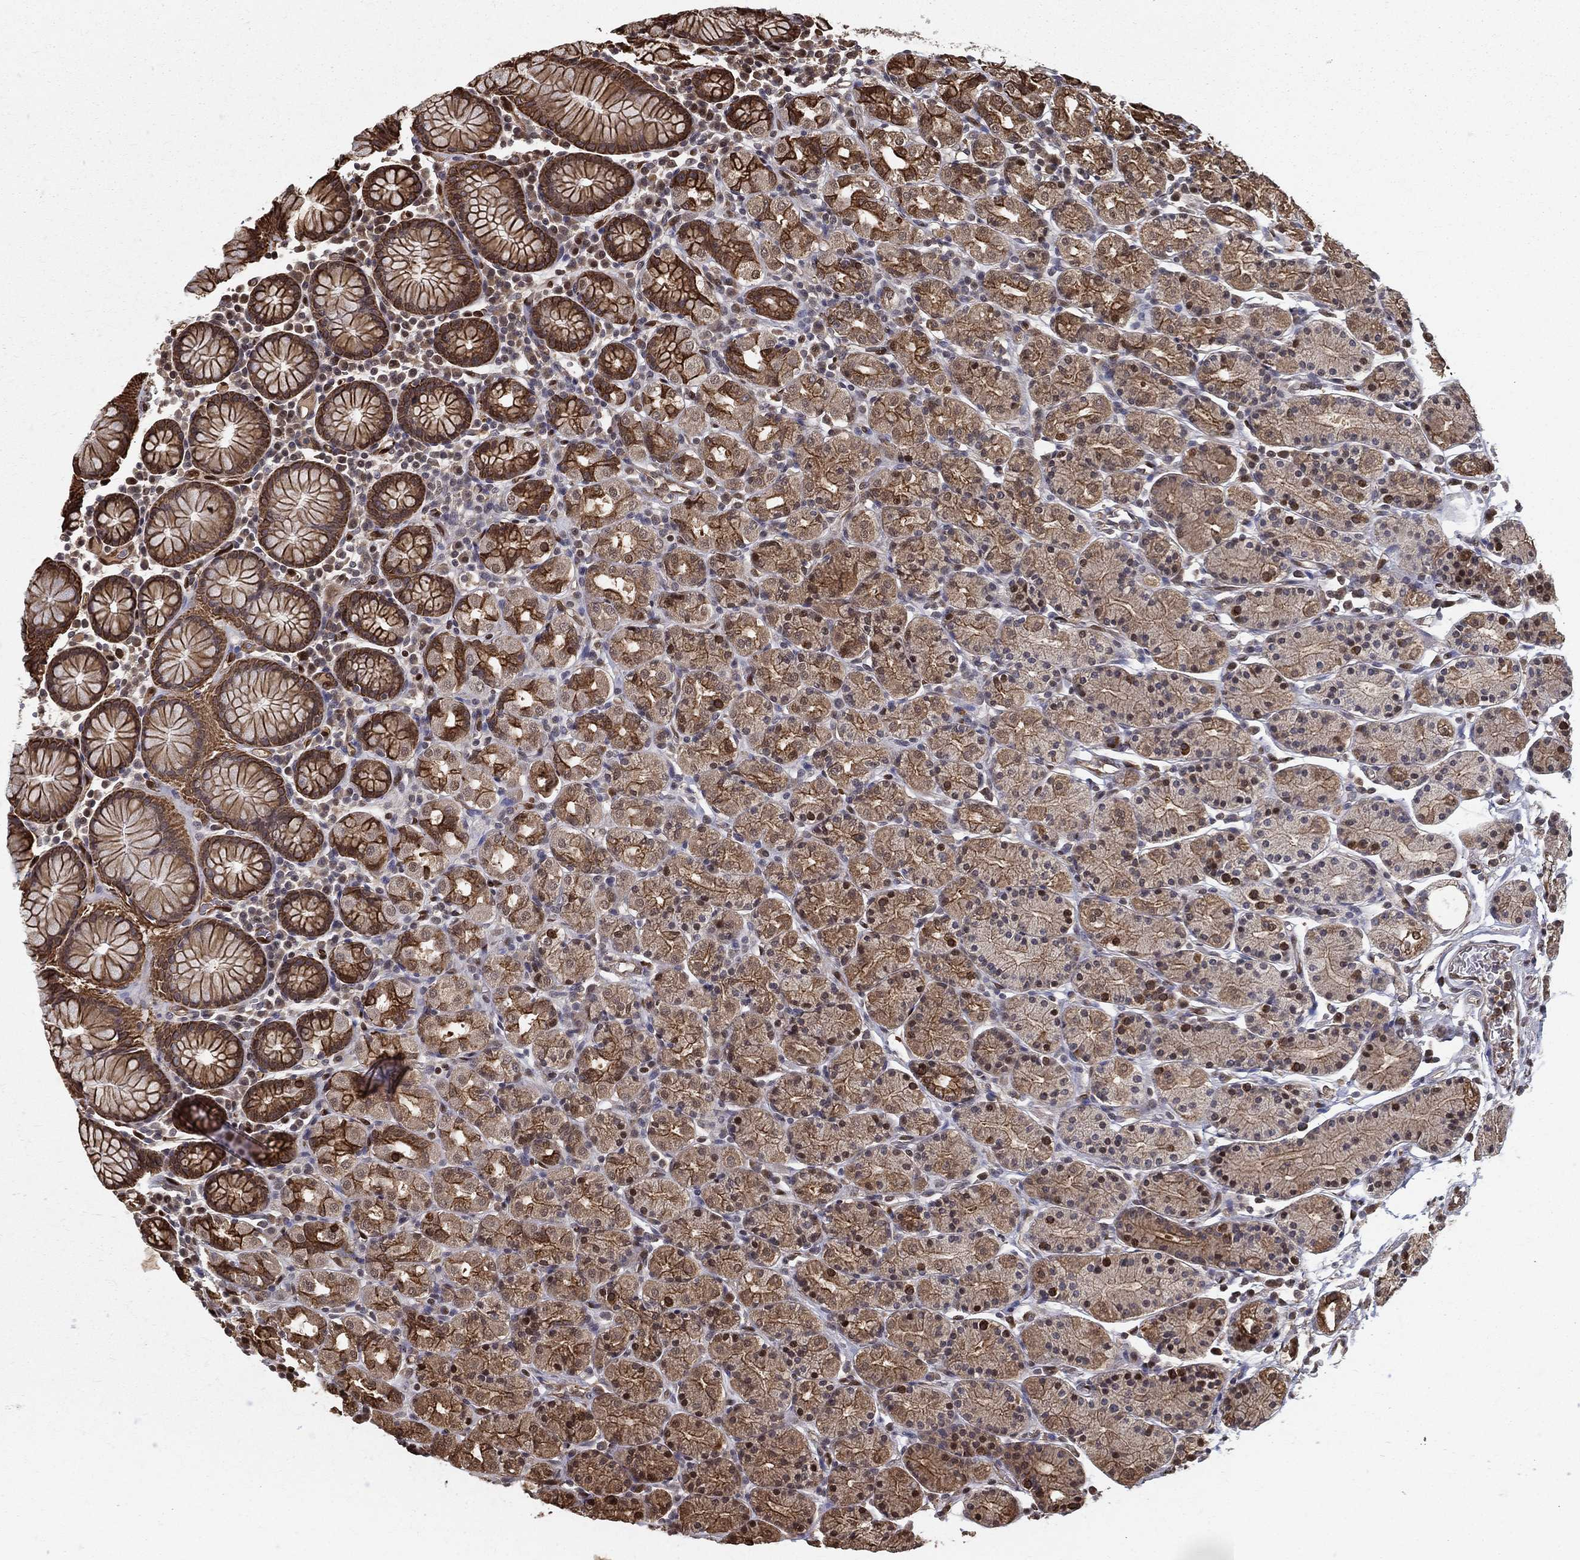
{"staining": {"intensity": "strong", "quantity": "25%-75%", "location": "cytoplasmic/membranous"}, "tissue": "stomach", "cell_type": "Glandular cells", "image_type": "normal", "snomed": [{"axis": "morphology", "description": "Normal tissue, NOS"}, {"axis": "topography", "description": "Stomach, upper"}, {"axis": "topography", "description": "Stomach"}], "caption": "This micrograph shows IHC staining of unremarkable stomach, with high strong cytoplasmic/membranous expression in about 25%-75% of glandular cells.", "gene": "SLC6A6", "patient": {"sex": "male", "age": 62}}